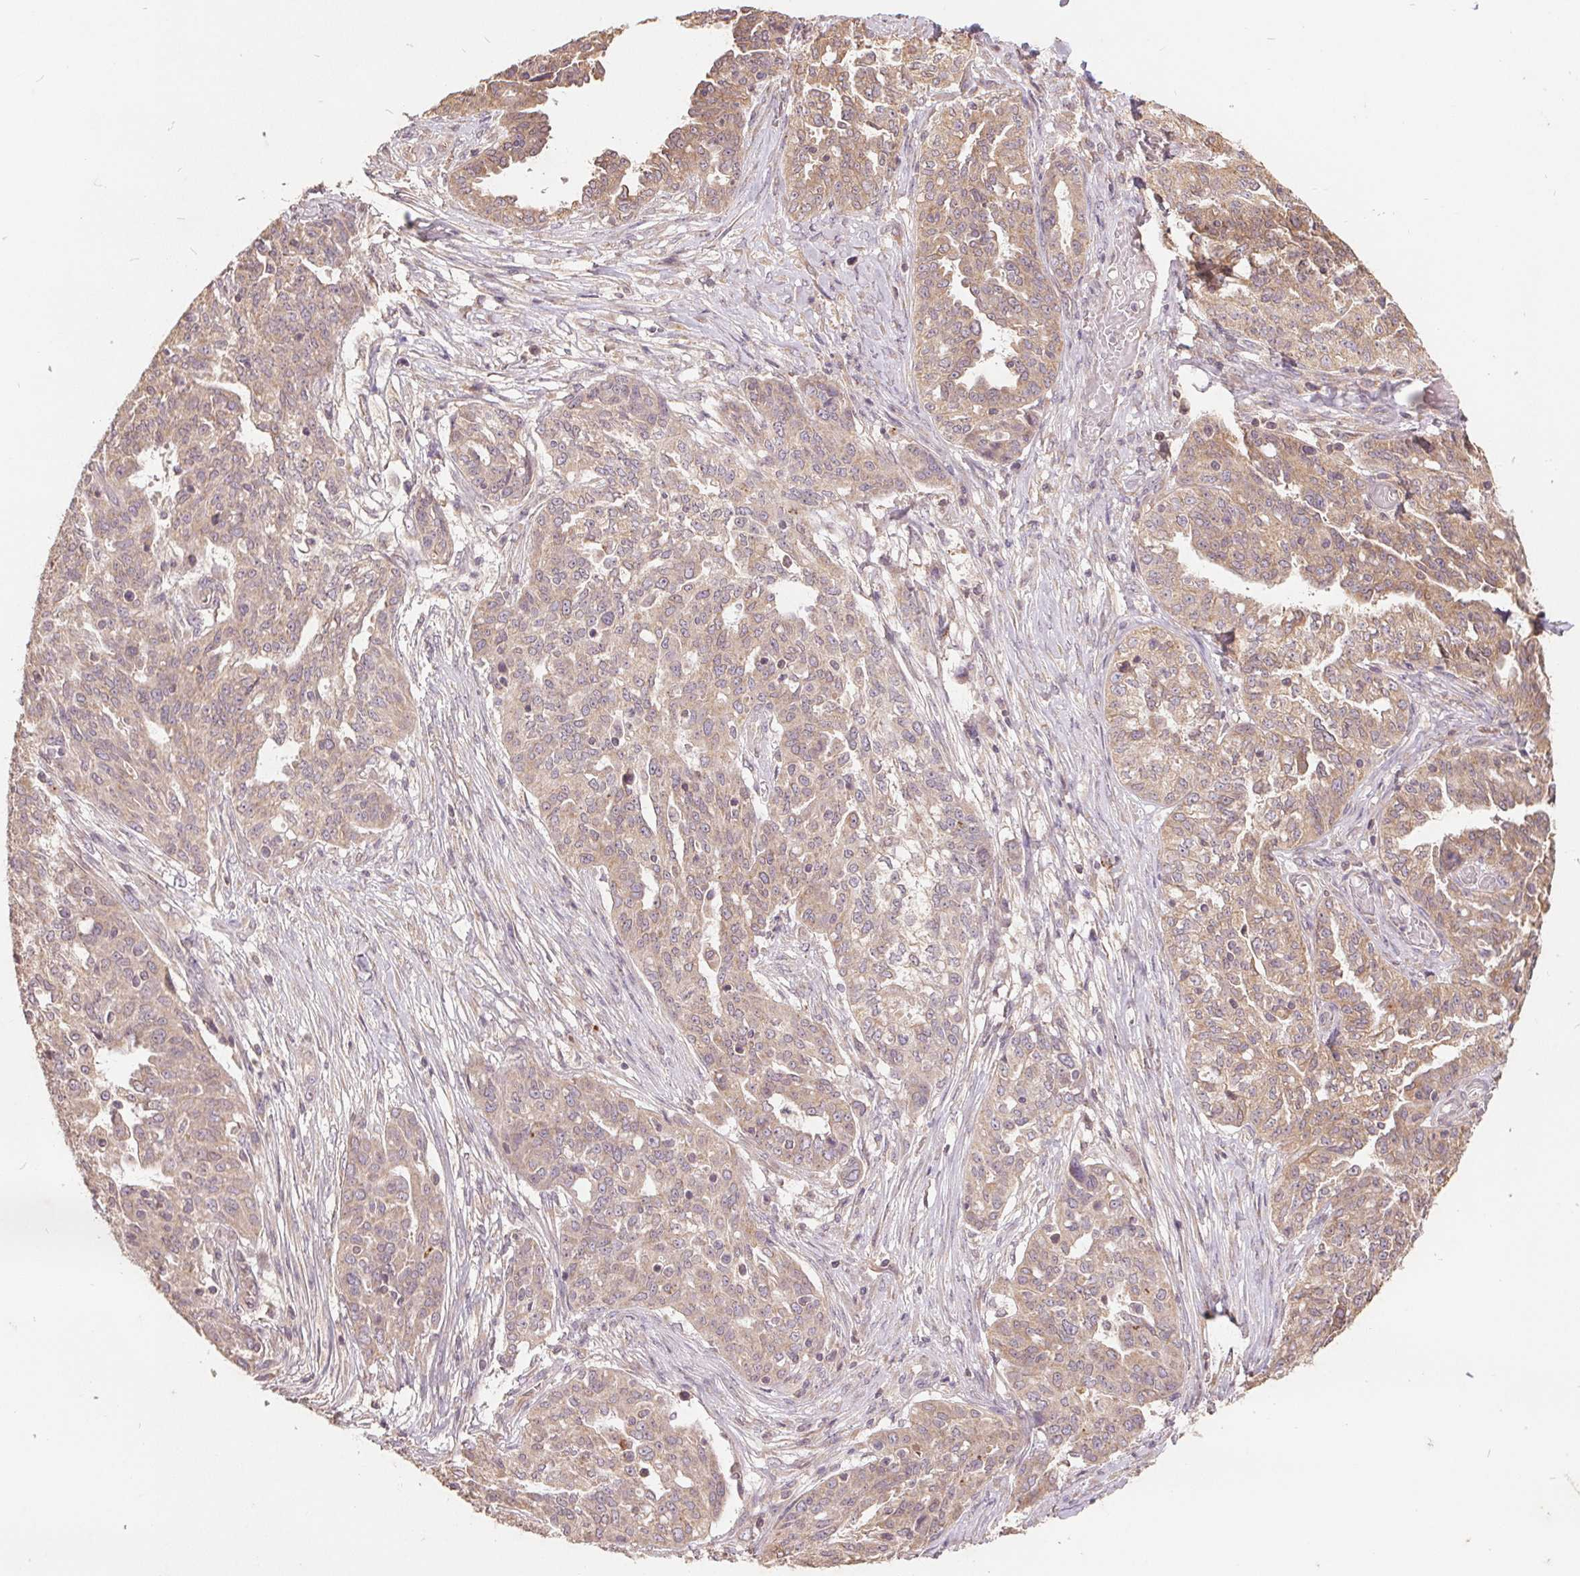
{"staining": {"intensity": "weak", "quantity": ">75%", "location": "cytoplasmic/membranous"}, "tissue": "ovarian cancer", "cell_type": "Tumor cells", "image_type": "cancer", "snomed": [{"axis": "morphology", "description": "Cystadenocarcinoma, serous, NOS"}, {"axis": "topography", "description": "Ovary"}], "caption": "Protein expression by IHC shows weak cytoplasmic/membranous staining in approximately >75% of tumor cells in ovarian cancer (serous cystadenocarcinoma). The protein is shown in brown color, while the nuclei are stained blue.", "gene": "CDIPT", "patient": {"sex": "female", "age": 67}}